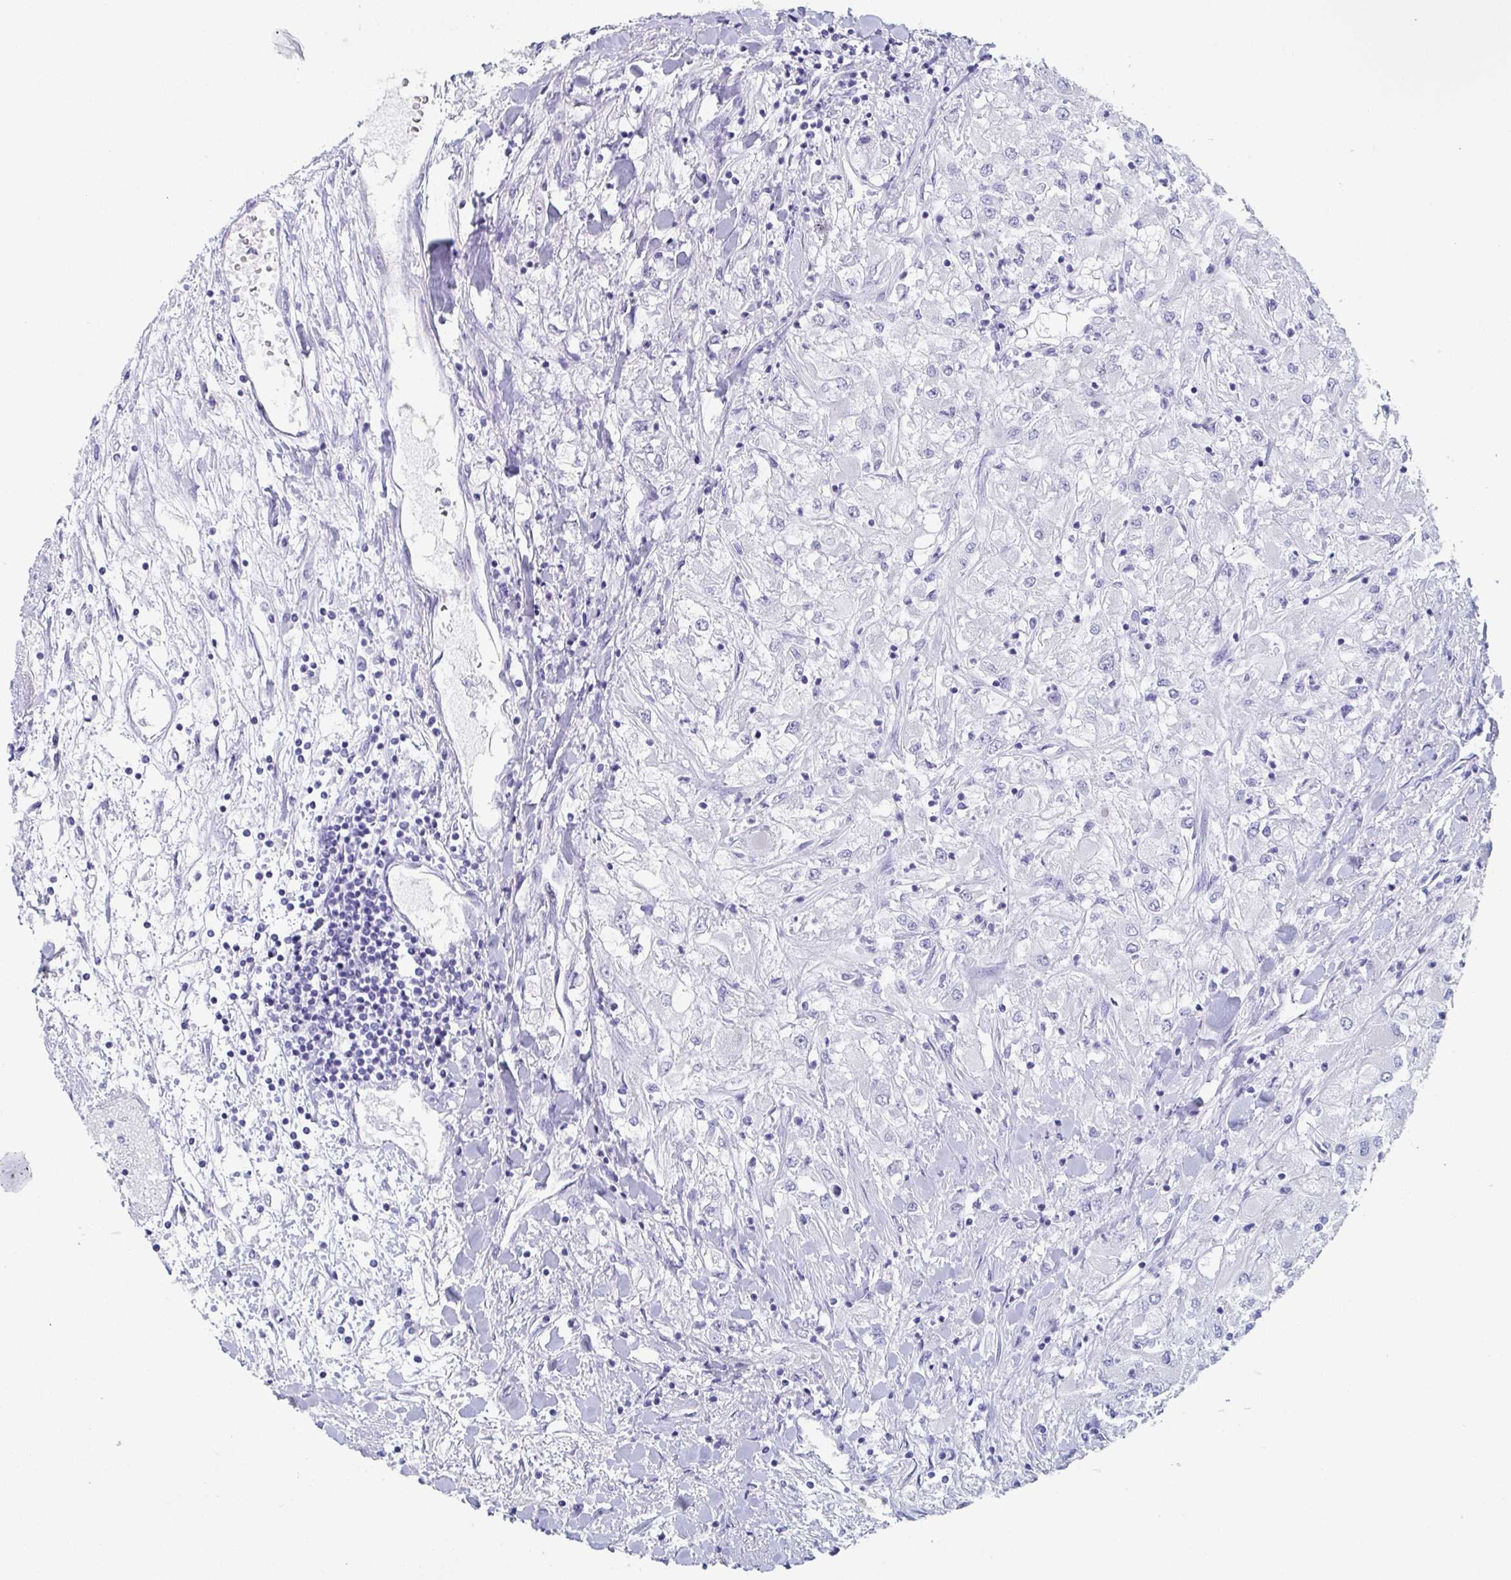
{"staining": {"intensity": "negative", "quantity": "none", "location": "none"}, "tissue": "renal cancer", "cell_type": "Tumor cells", "image_type": "cancer", "snomed": [{"axis": "morphology", "description": "Adenocarcinoma, NOS"}, {"axis": "topography", "description": "Kidney"}], "caption": "Image shows no protein staining in tumor cells of renal cancer (adenocarcinoma) tissue. (DAB immunohistochemistry (IHC), high magnification).", "gene": "ZPBP", "patient": {"sex": "male", "age": 80}}